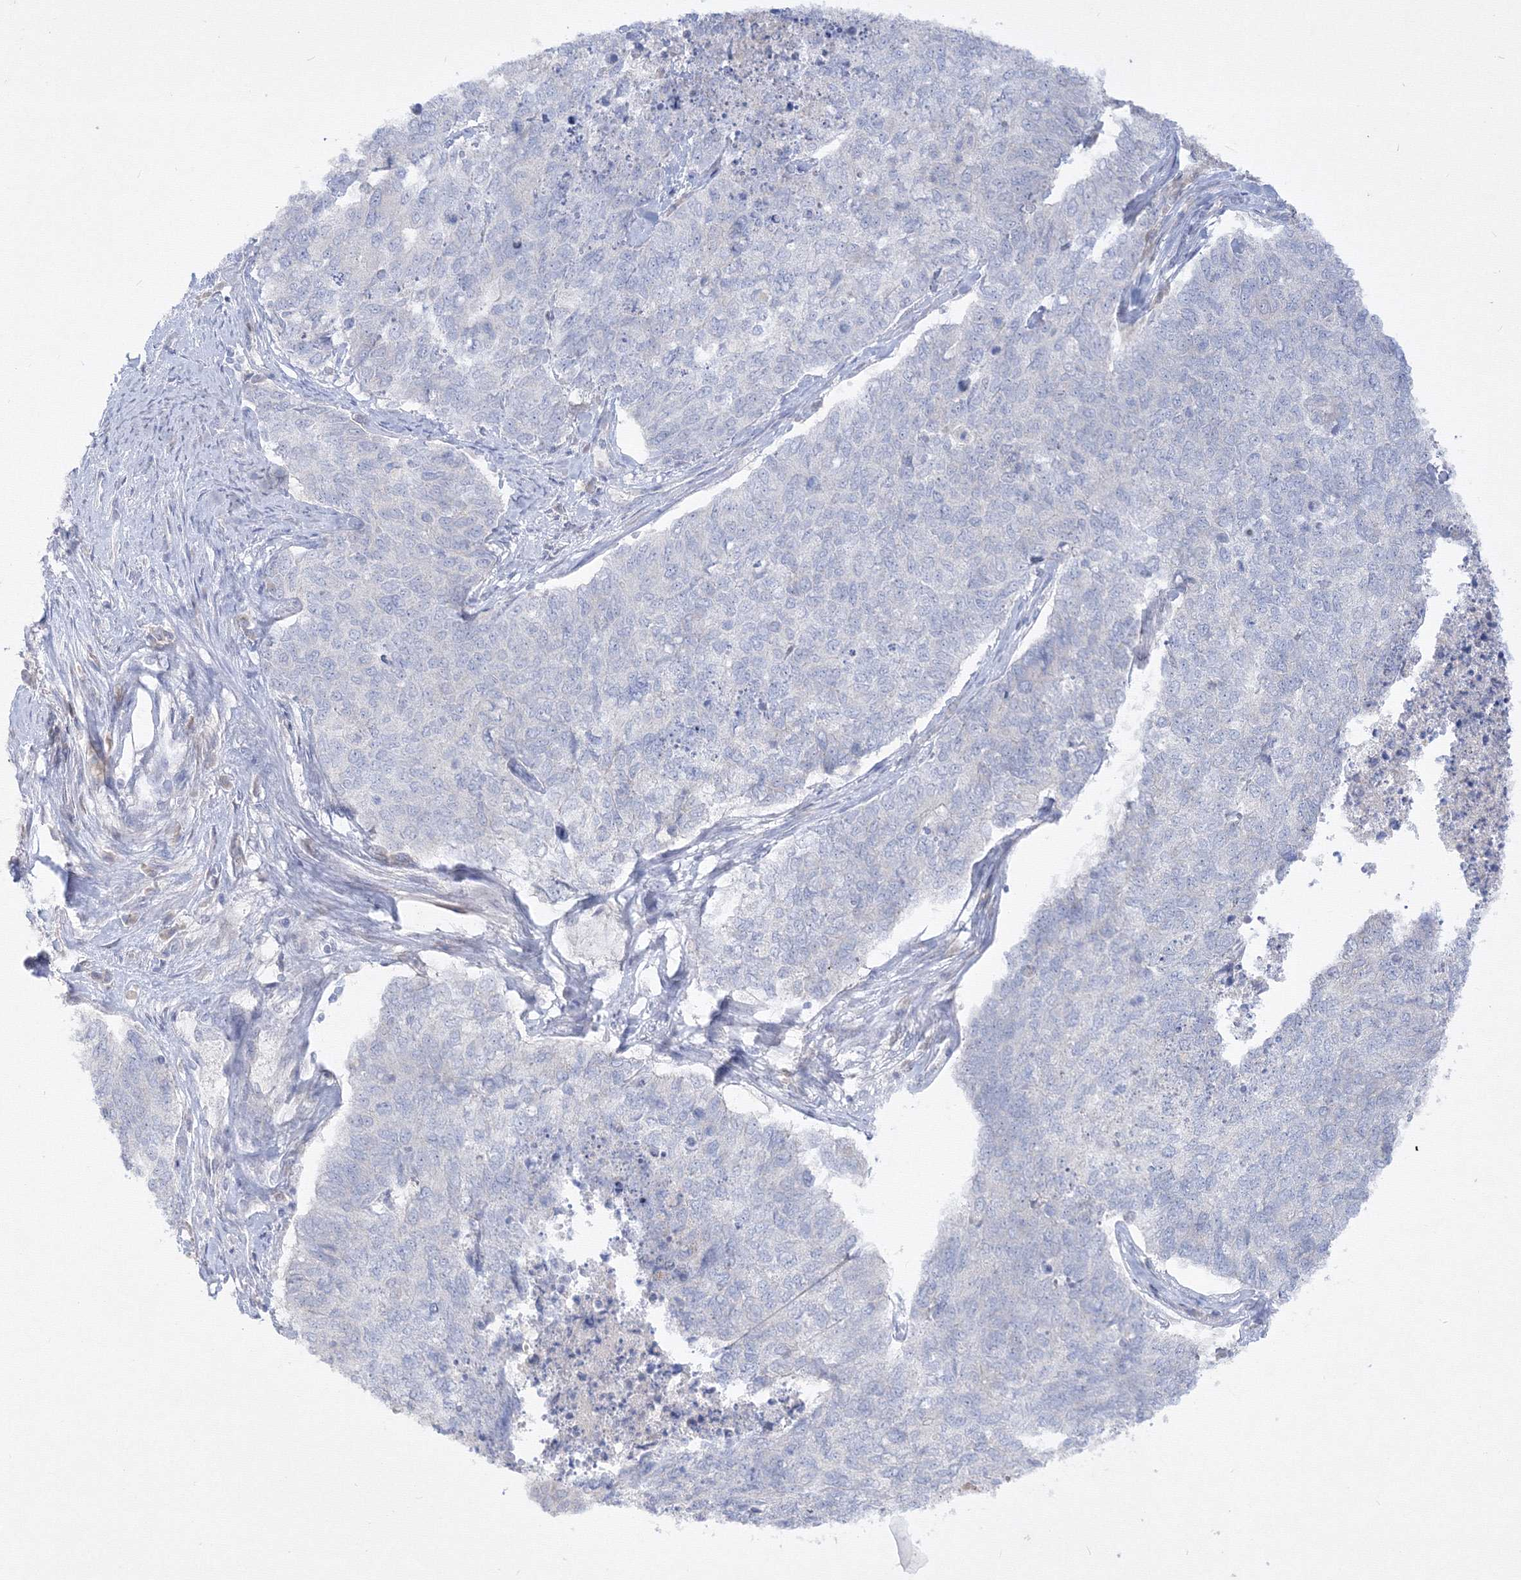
{"staining": {"intensity": "negative", "quantity": "none", "location": "none"}, "tissue": "cervical cancer", "cell_type": "Tumor cells", "image_type": "cancer", "snomed": [{"axis": "morphology", "description": "Squamous cell carcinoma, NOS"}, {"axis": "topography", "description": "Cervix"}], "caption": "Tumor cells show no significant staining in cervical cancer. (DAB immunohistochemistry (IHC), high magnification).", "gene": "FBXL8", "patient": {"sex": "female", "age": 63}}